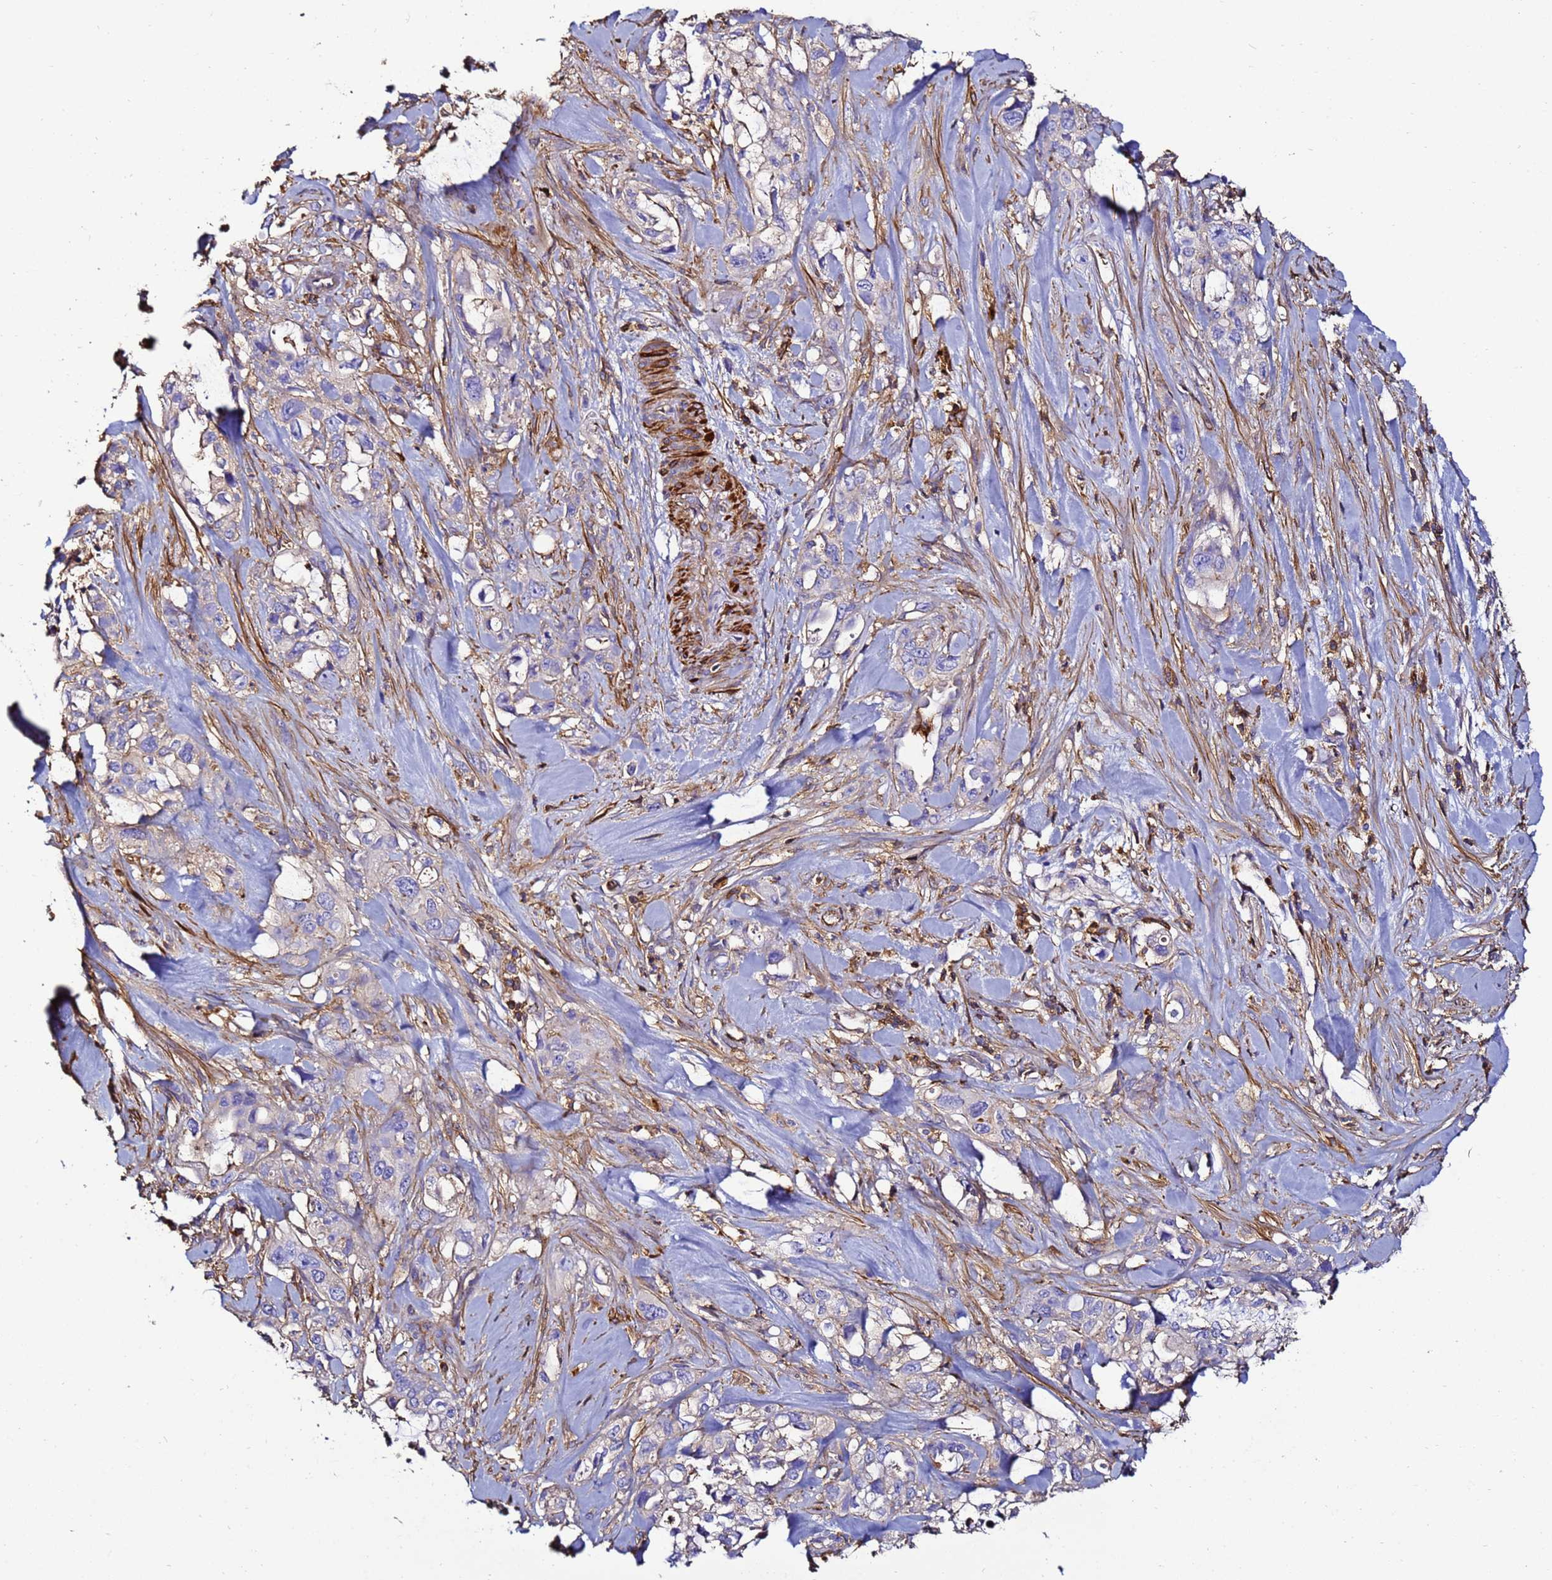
{"staining": {"intensity": "negative", "quantity": "none", "location": "none"}, "tissue": "pancreatic cancer", "cell_type": "Tumor cells", "image_type": "cancer", "snomed": [{"axis": "morphology", "description": "Adenocarcinoma, NOS"}, {"axis": "topography", "description": "Pancreas"}], "caption": "Immunohistochemistry of pancreatic cancer exhibits no staining in tumor cells. (DAB (3,3'-diaminobenzidine) immunohistochemistry, high magnification).", "gene": "ACTB", "patient": {"sex": "female", "age": 61}}